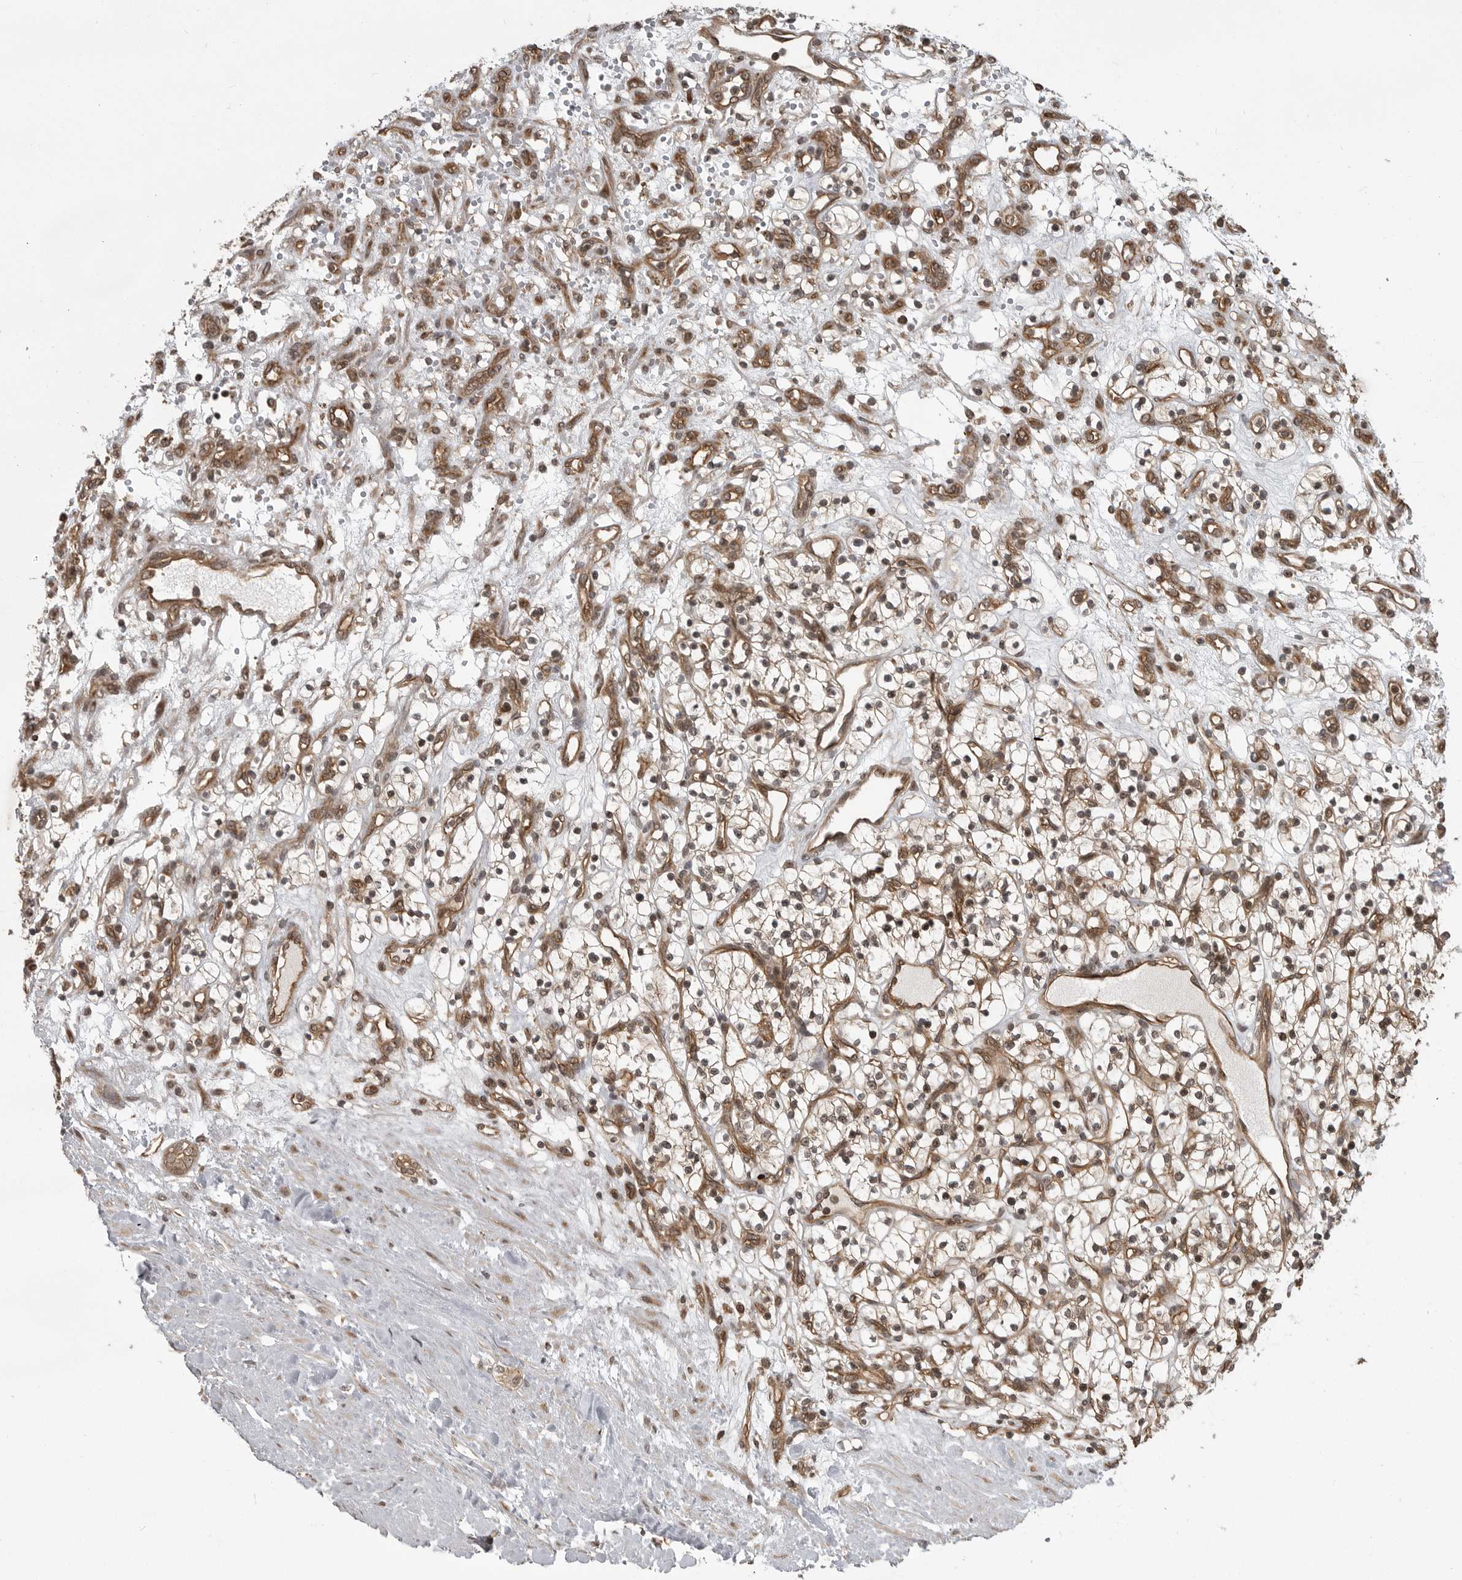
{"staining": {"intensity": "moderate", "quantity": "25%-75%", "location": "cytoplasmic/membranous"}, "tissue": "renal cancer", "cell_type": "Tumor cells", "image_type": "cancer", "snomed": [{"axis": "morphology", "description": "Adenocarcinoma, NOS"}, {"axis": "topography", "description": "Kidney"}], "caption": "Protein expression analysis of human renal adenocarcinoma reveals moderate cytoplasmic/membranous expression in about 25%-75% of tumor cells. (Stains: DAB (3,3'-diaminobenzidine) in brown, nuclei in blue, Microscopy: brightfield microscopy at high magnification).", "gene": "DNAJC8", "patient": {"sex": "female", "age": 57}}